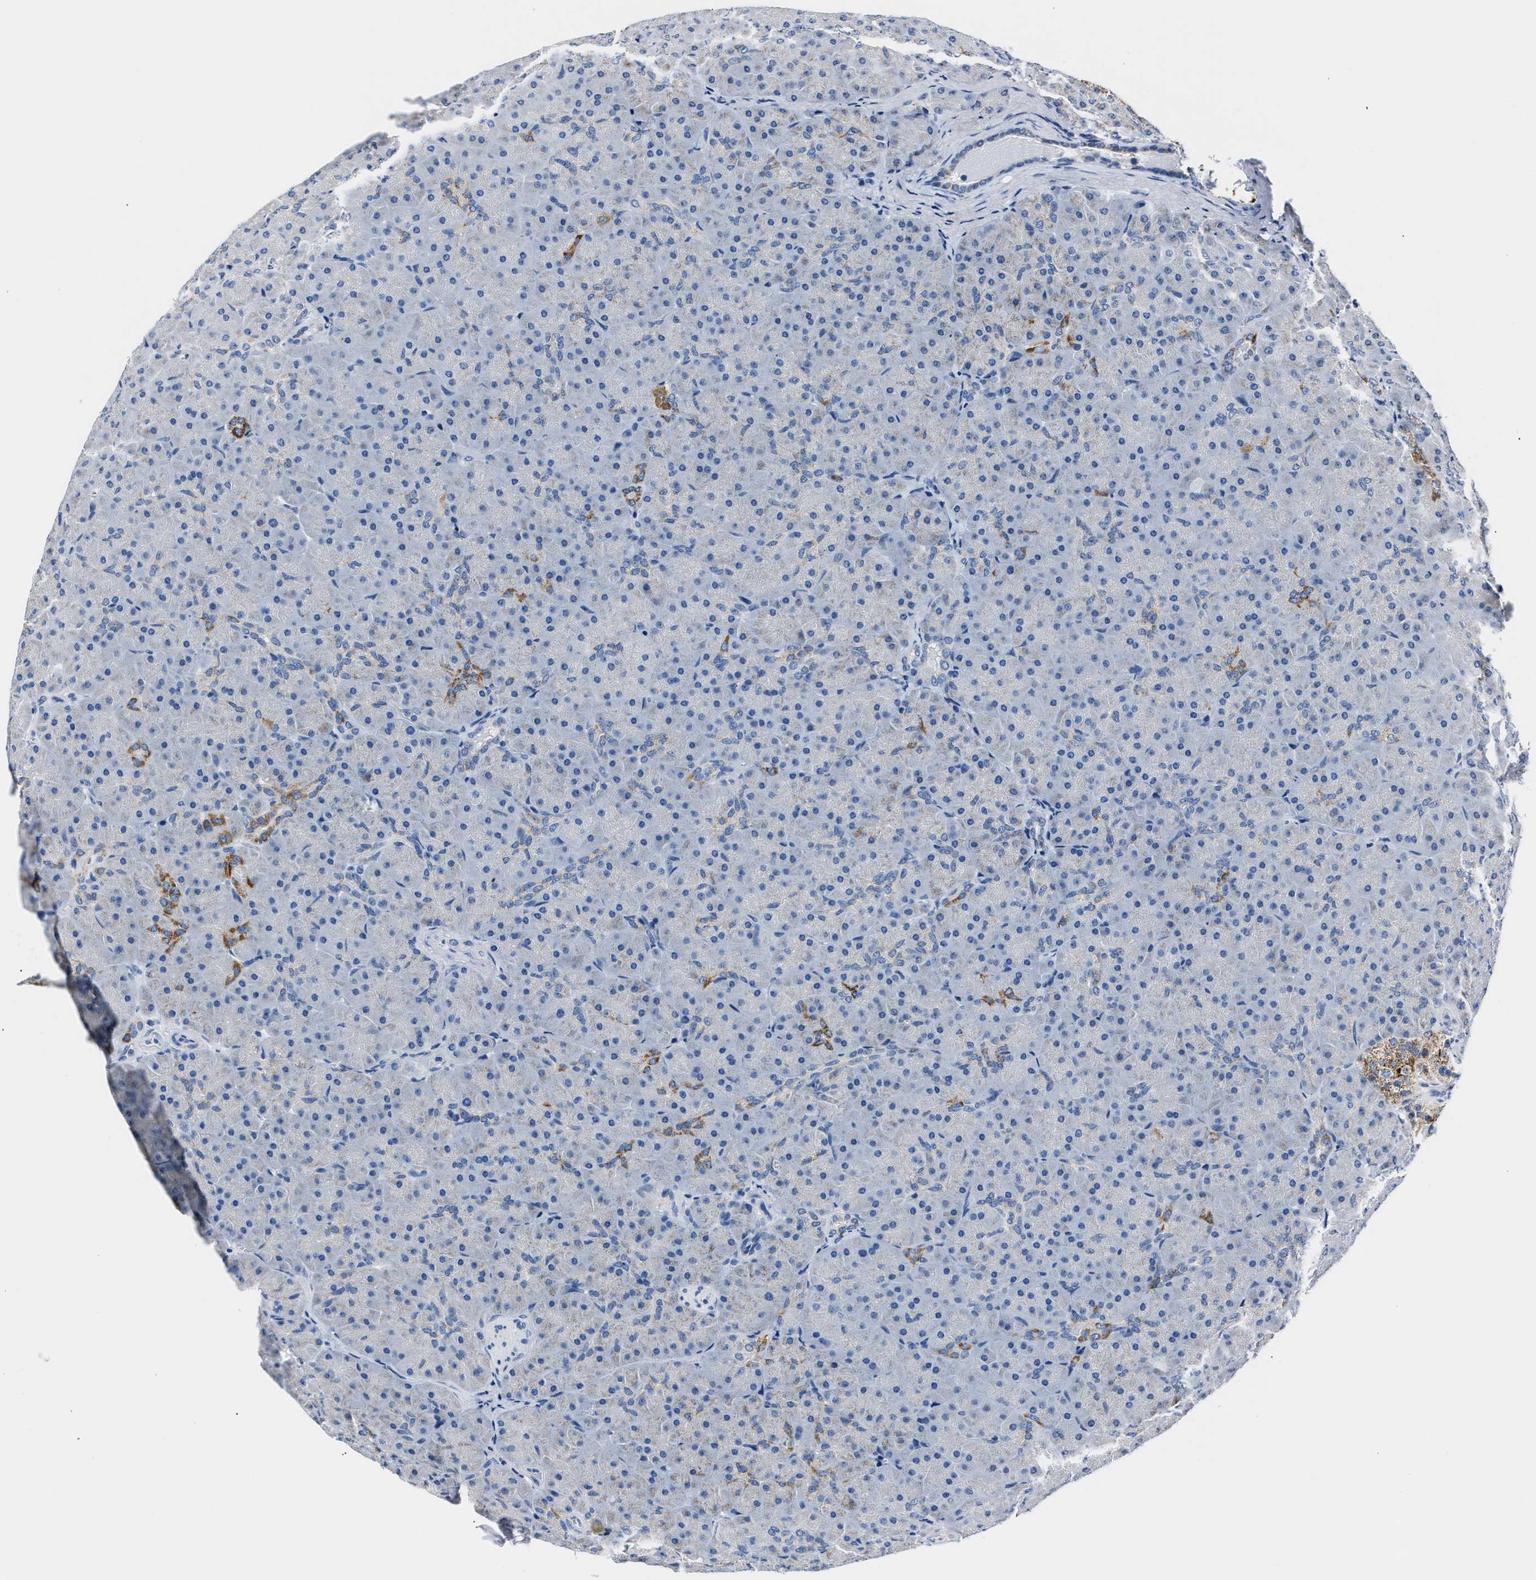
{"staining": {"intensity": "weak", "quantity": "<25%", "location": "cytoplasmic/membranous"}, "tissue": "pancreas", "cell_type": "Exocrine glandular cells", "image_type": "normal", "snomed": [{"axis": "morphology", "description": "Normal tissue, NOS"}, {"axis": "topography", "description": "Pancreas"}], "caption": "IHC histopathology image of unremarkable human pancreas stained for a protein (brown), which shows no expression in exocrine glandular cells. The staining was performed using DAB (3,3'-diaminobenzidine) to visualize the protein expression in brown, while the nuclei were stained in blue with hematoxylin (Magnification: 20x).", "gene": "AMACR", "patient": {"sex": "male", "age": 66}}